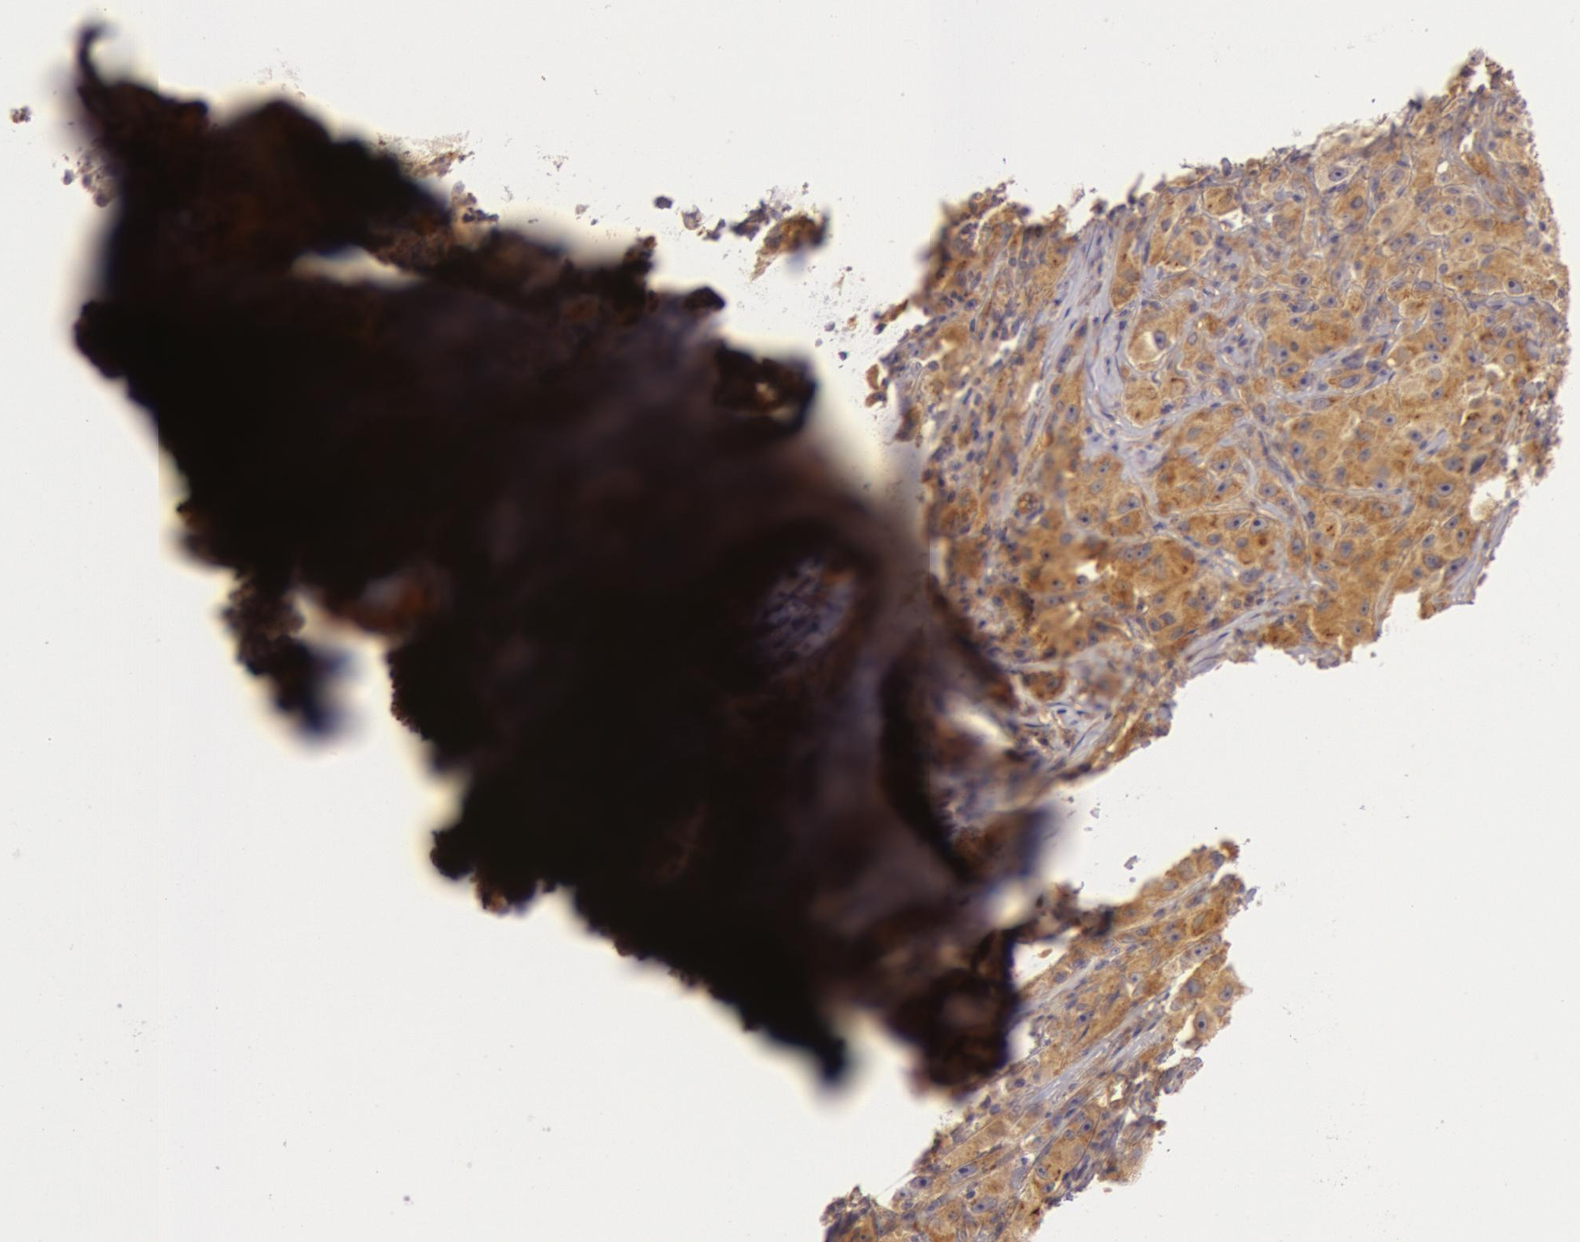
{"staining": {"intensity": "moderate", "quantity": ">75%", "location": "cytoplasmic/membranous"}, "tissue": "melanoma", "cell_type": "Tumor cells", "image_type": "cancer", "snomed": [{"axis": "morphology", "description": "Malignant melanoma, NOS"}, {"axis": "topography", "description": "Skin"}], "caption": "DAB immunohistochemical staining of malignant melanoma displays moderate cytoplasmic/membranous protein staining in approximately >75% of tumor cells.", "gene": "CHUK", "patient": {"sex": "male", "age": 56}}